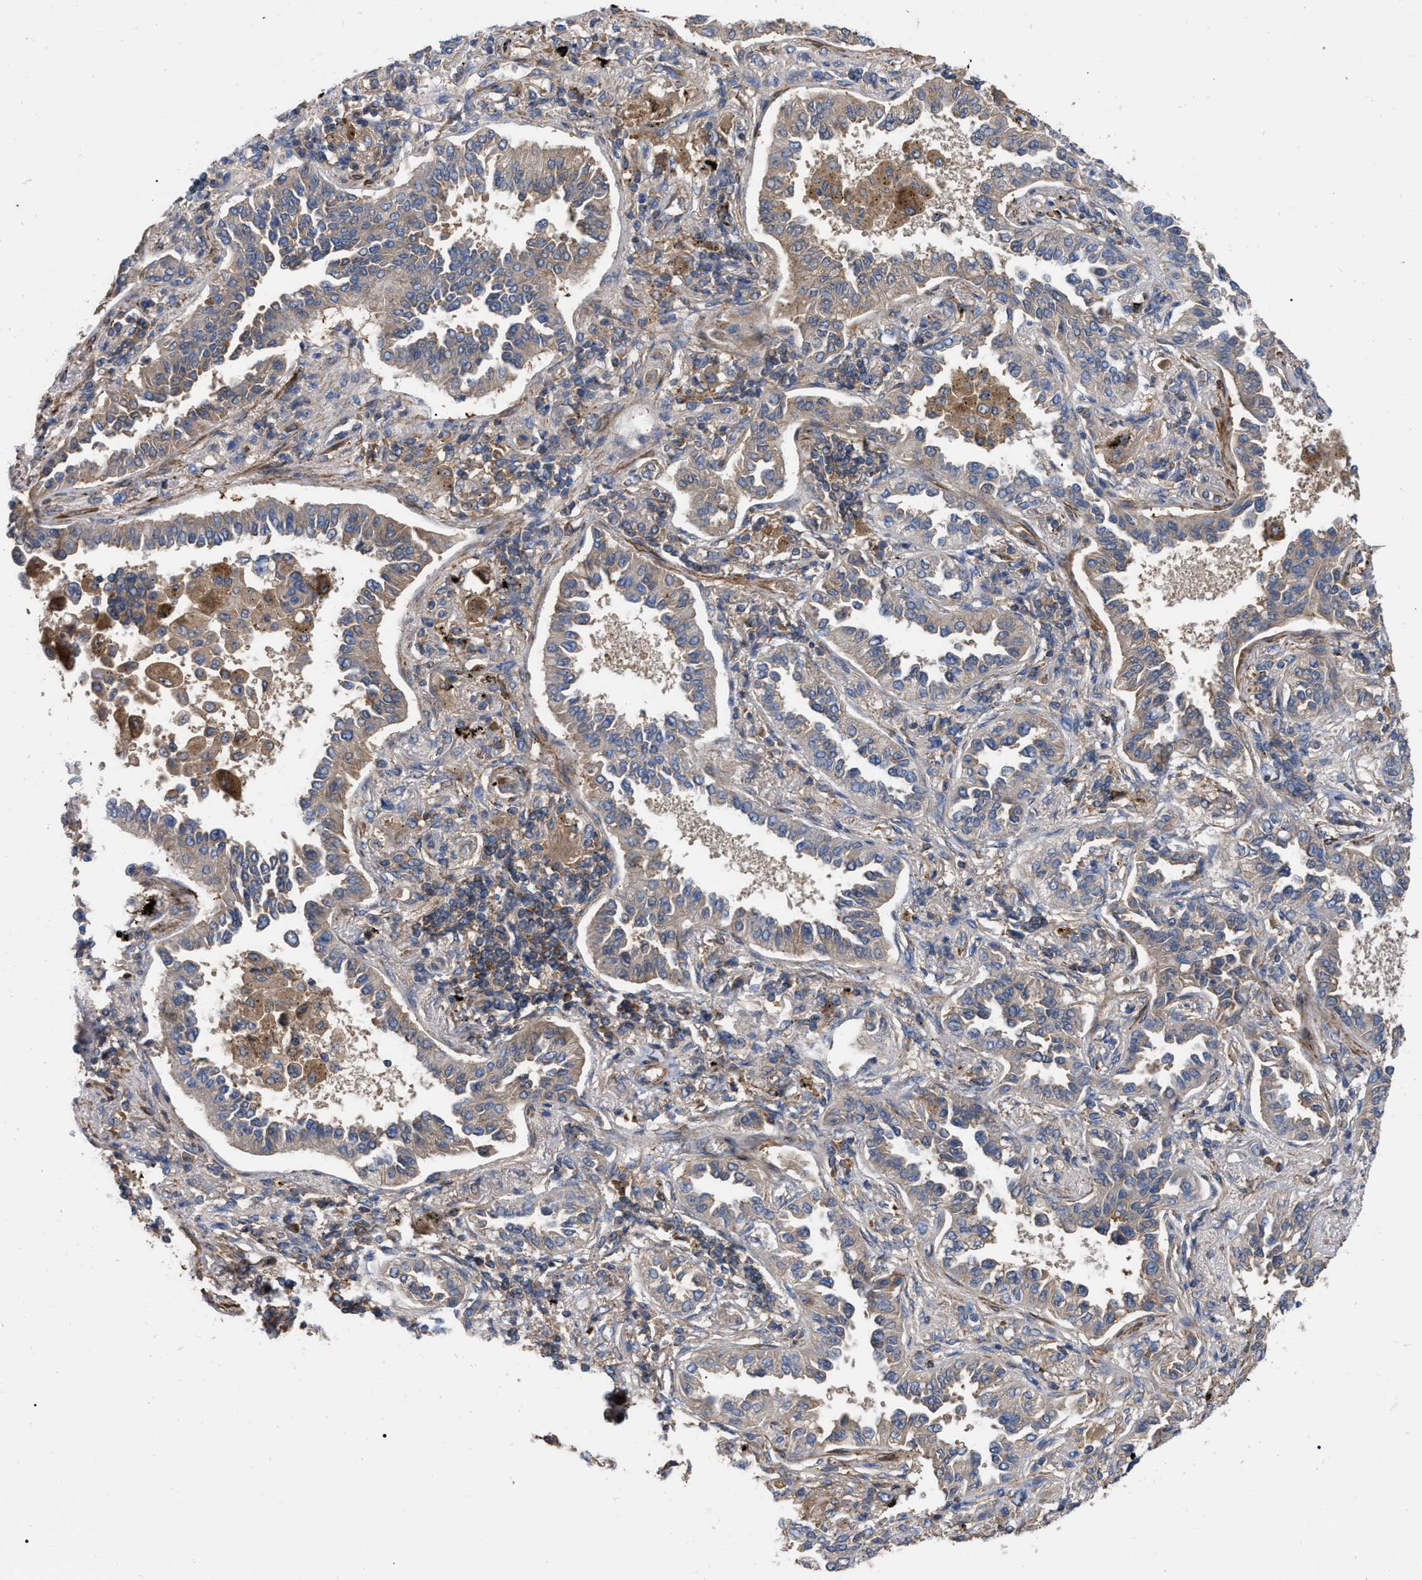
{"staining": {"intensity": "weak", "quantity": "25%-75%", "location": "cytoplasmic/membranous"}, "tissue": "lung cancer", "cell_type": "Tumor cells", "image_type": "cancer", "snomed": [{"axis": "morphology", "description": "Normal tissue, NOS"}, {"axis": "morphology", "description": "Adenocarcinoma, NOS"}, {"axis": "topography", "description": "Lung"}], "caption": "There is low levels of weak cytoplasmic/membranous expression in tumor cells of adenocarcinoma (lung), as demonstrated by immunohistochemical staining (brown color).", "gene": "RABEP1", "patient": {"sex": "male", "age": 59}}